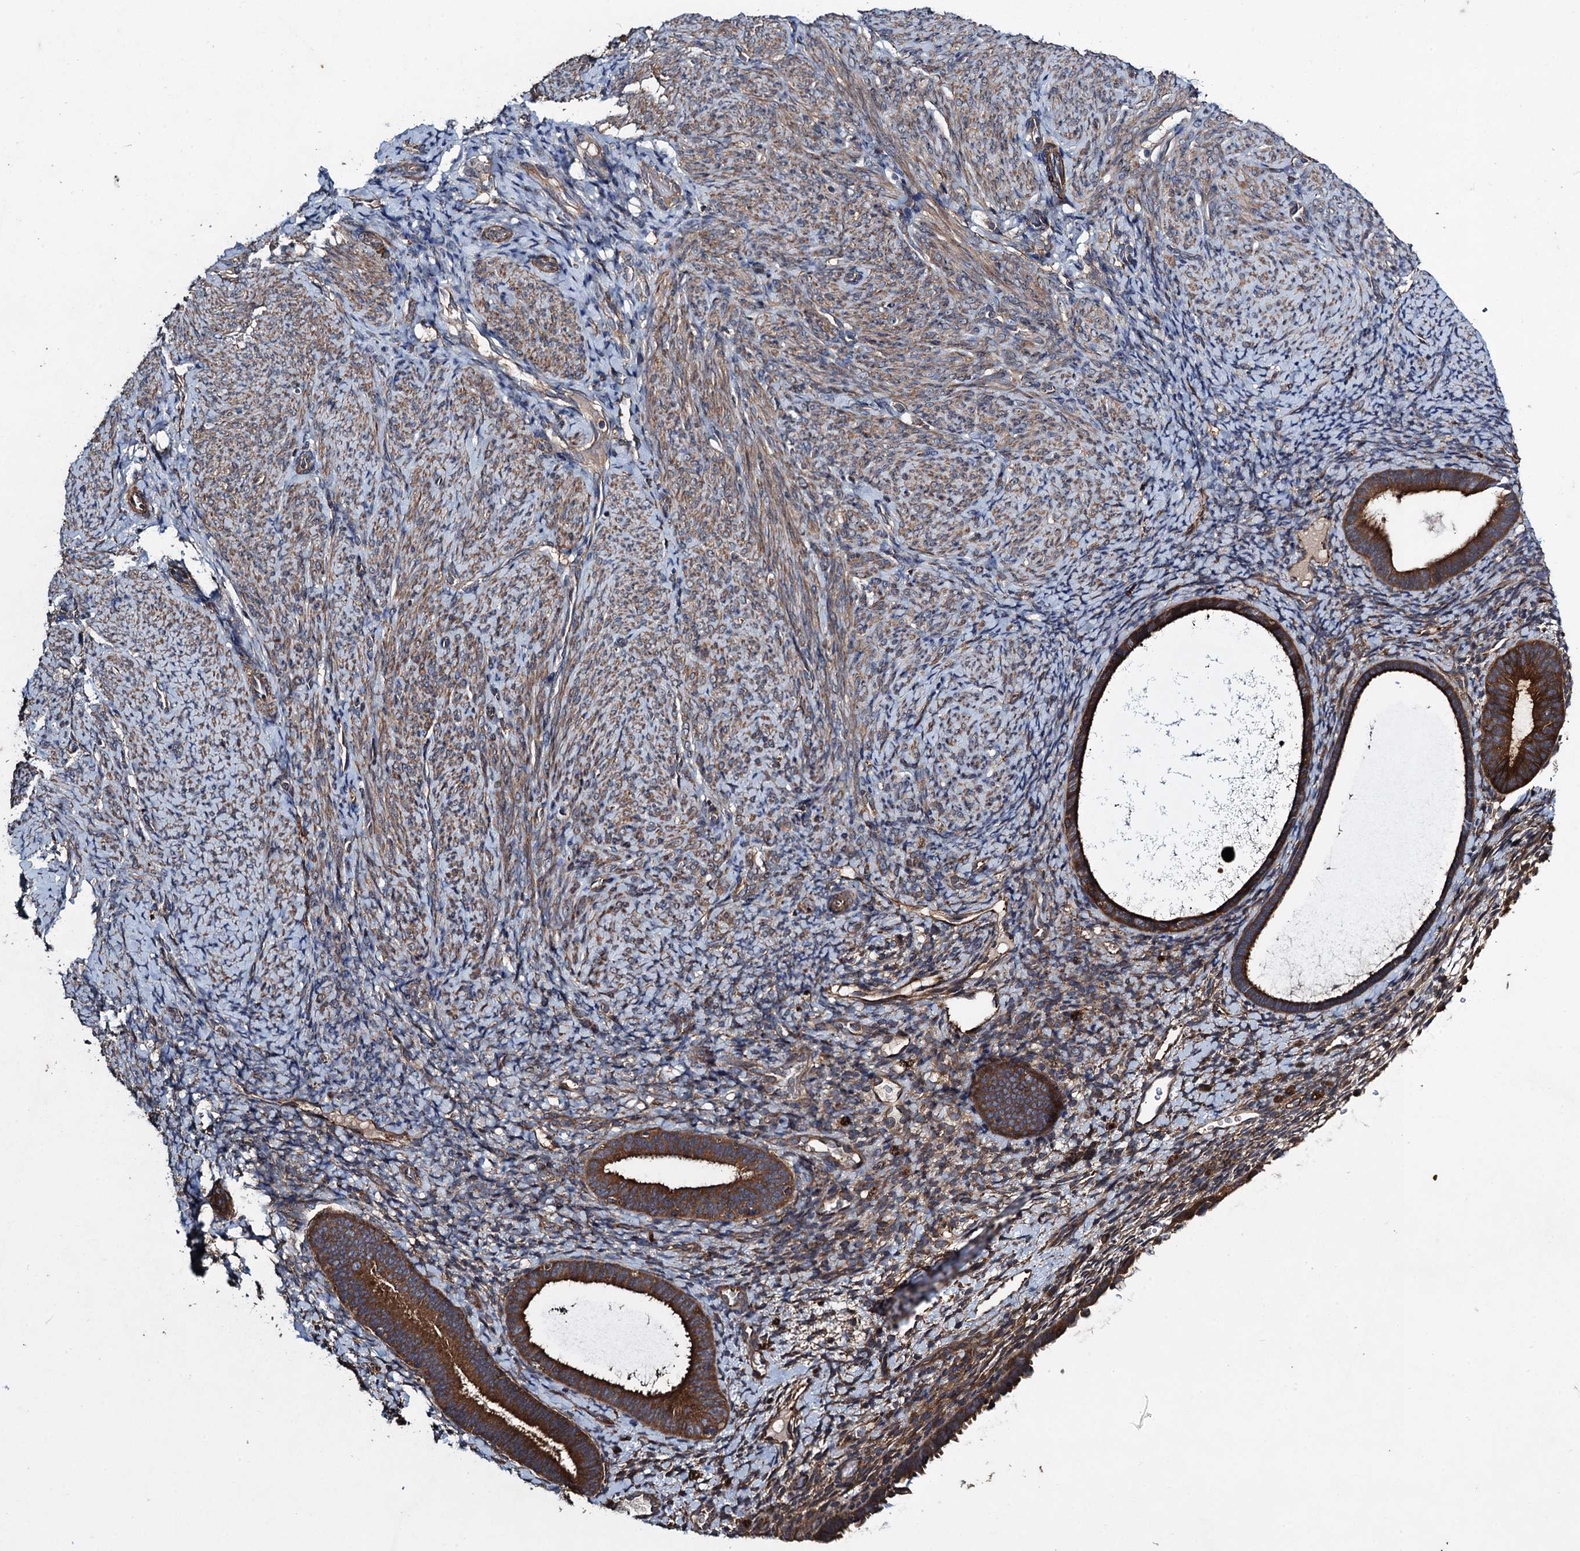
{"staining": {"intensity": "moderate", "quantity": "<25%", "location": "cytoplasmic/membranous"}, "tissue": "endometrium", "cell_type": "Cells in endometrial stroma", "image_type": "normal", "snomed": [{"axis": "morphology", "description": "Normal tissue, NOS"}, {"axis": "topography", "description": "Endometrium"}], "caption": "Protein analysis of normal endometrium reveals moderate cytoplasmic/membranous expression in approximately <25% of cells in endometrial stroma.", "gene": "CNTN5", "patient": {"sex": "female", "age": 65}}